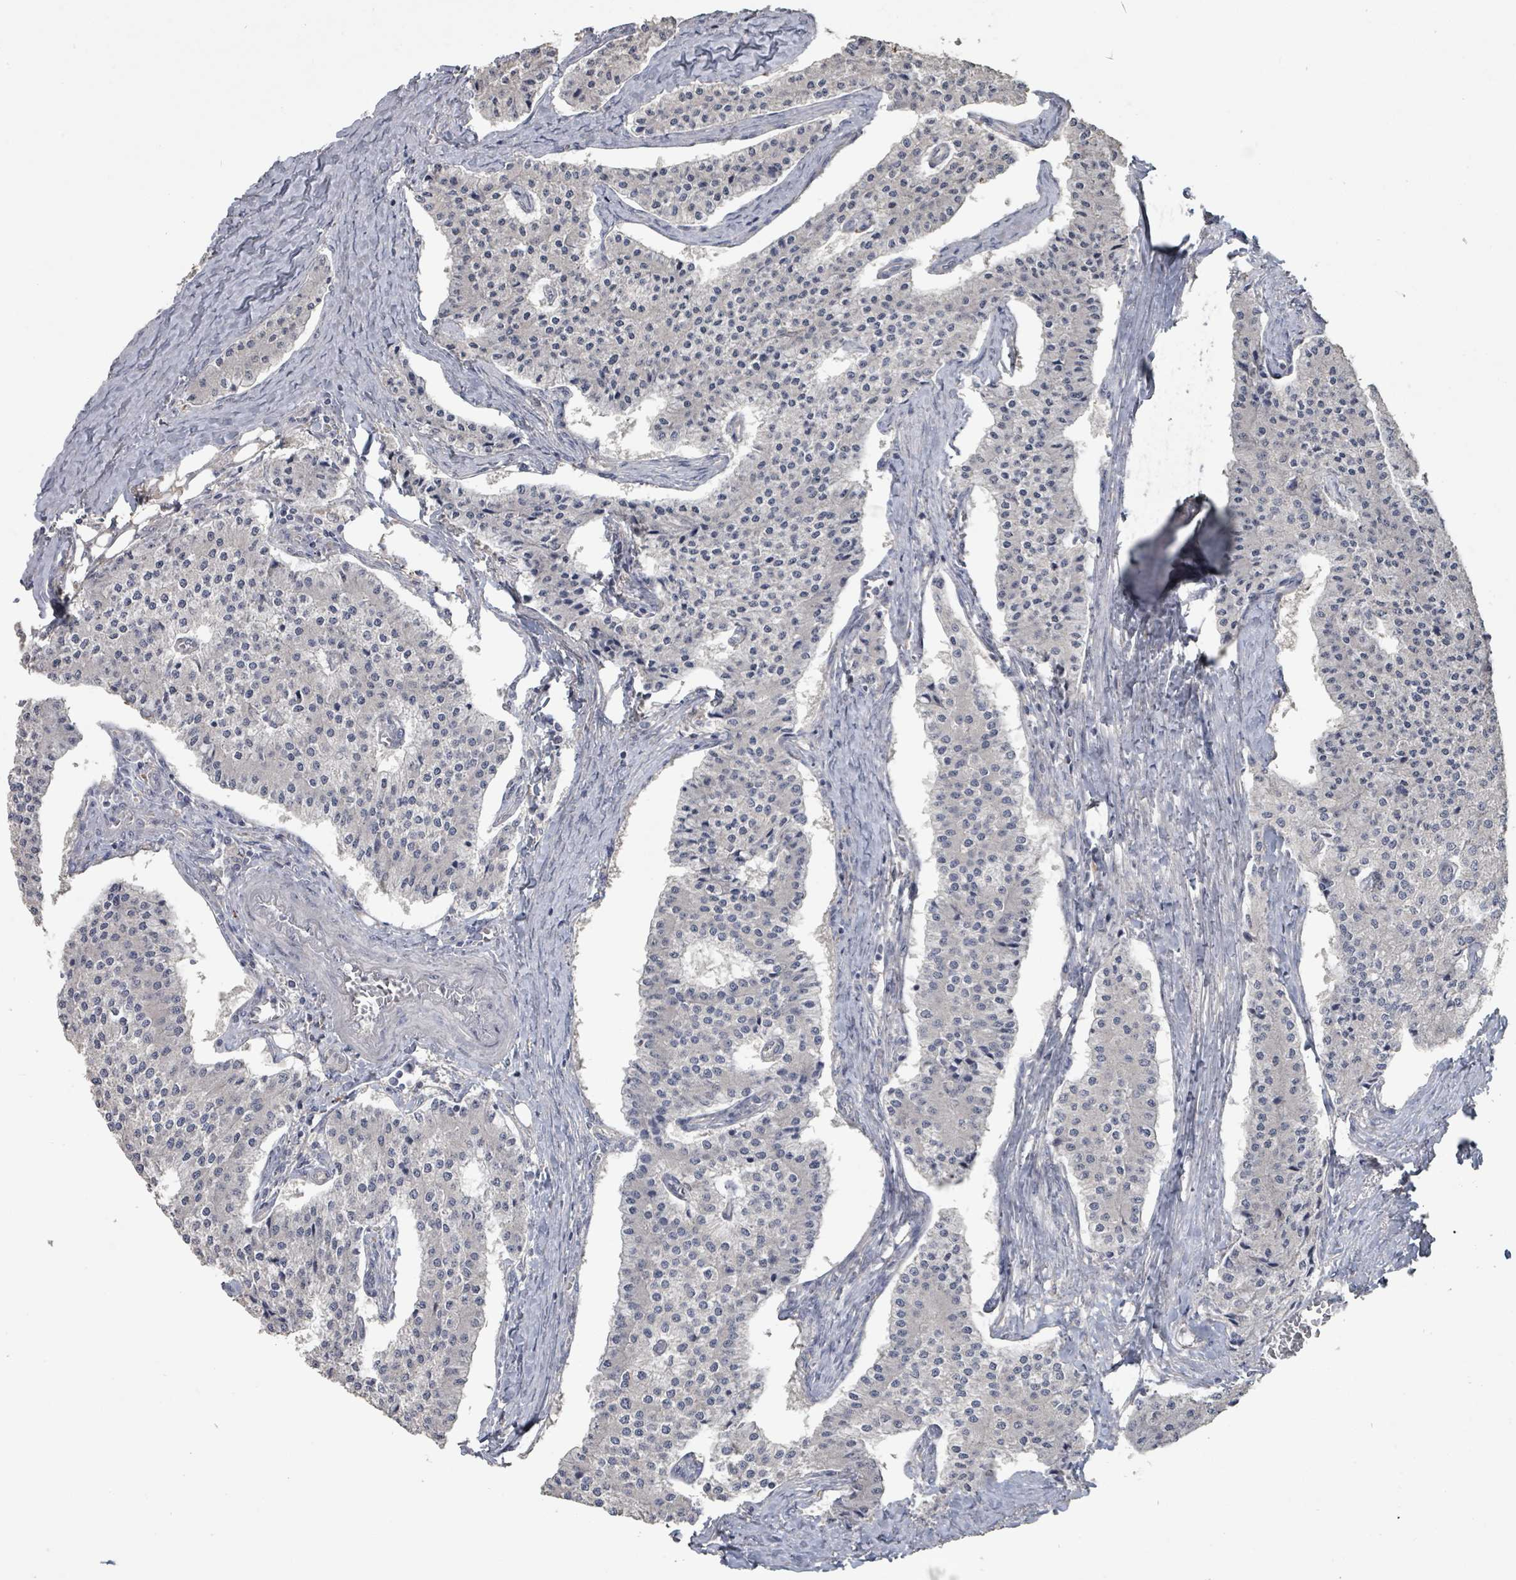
{"staining": {"intensity": "negative", "quantity": "none", "location": "none"}, "tissue": "carcinoid", "cell_type": "Tumor cells", "image_type": "cancer", "snomed": [{"axis": "morphology", "description": "Carcinoid, malignant, NOS"}, {"axis": "topography", "description": "Colon"}], "caption": "This histopathology image is of malignant carcinoid stained with immunohistochemistry to label a protein in brown with the nuclei are counter-stained blue. There is no positivity in tumor cells. Brightfield microscopy of immunohistochemistry (IHC) stained with DAB (brown) and hematoxylin (blue), captured at high magnification.", "gene": "SLC9A7", "patient": {"sex": "female", "age": 52}}